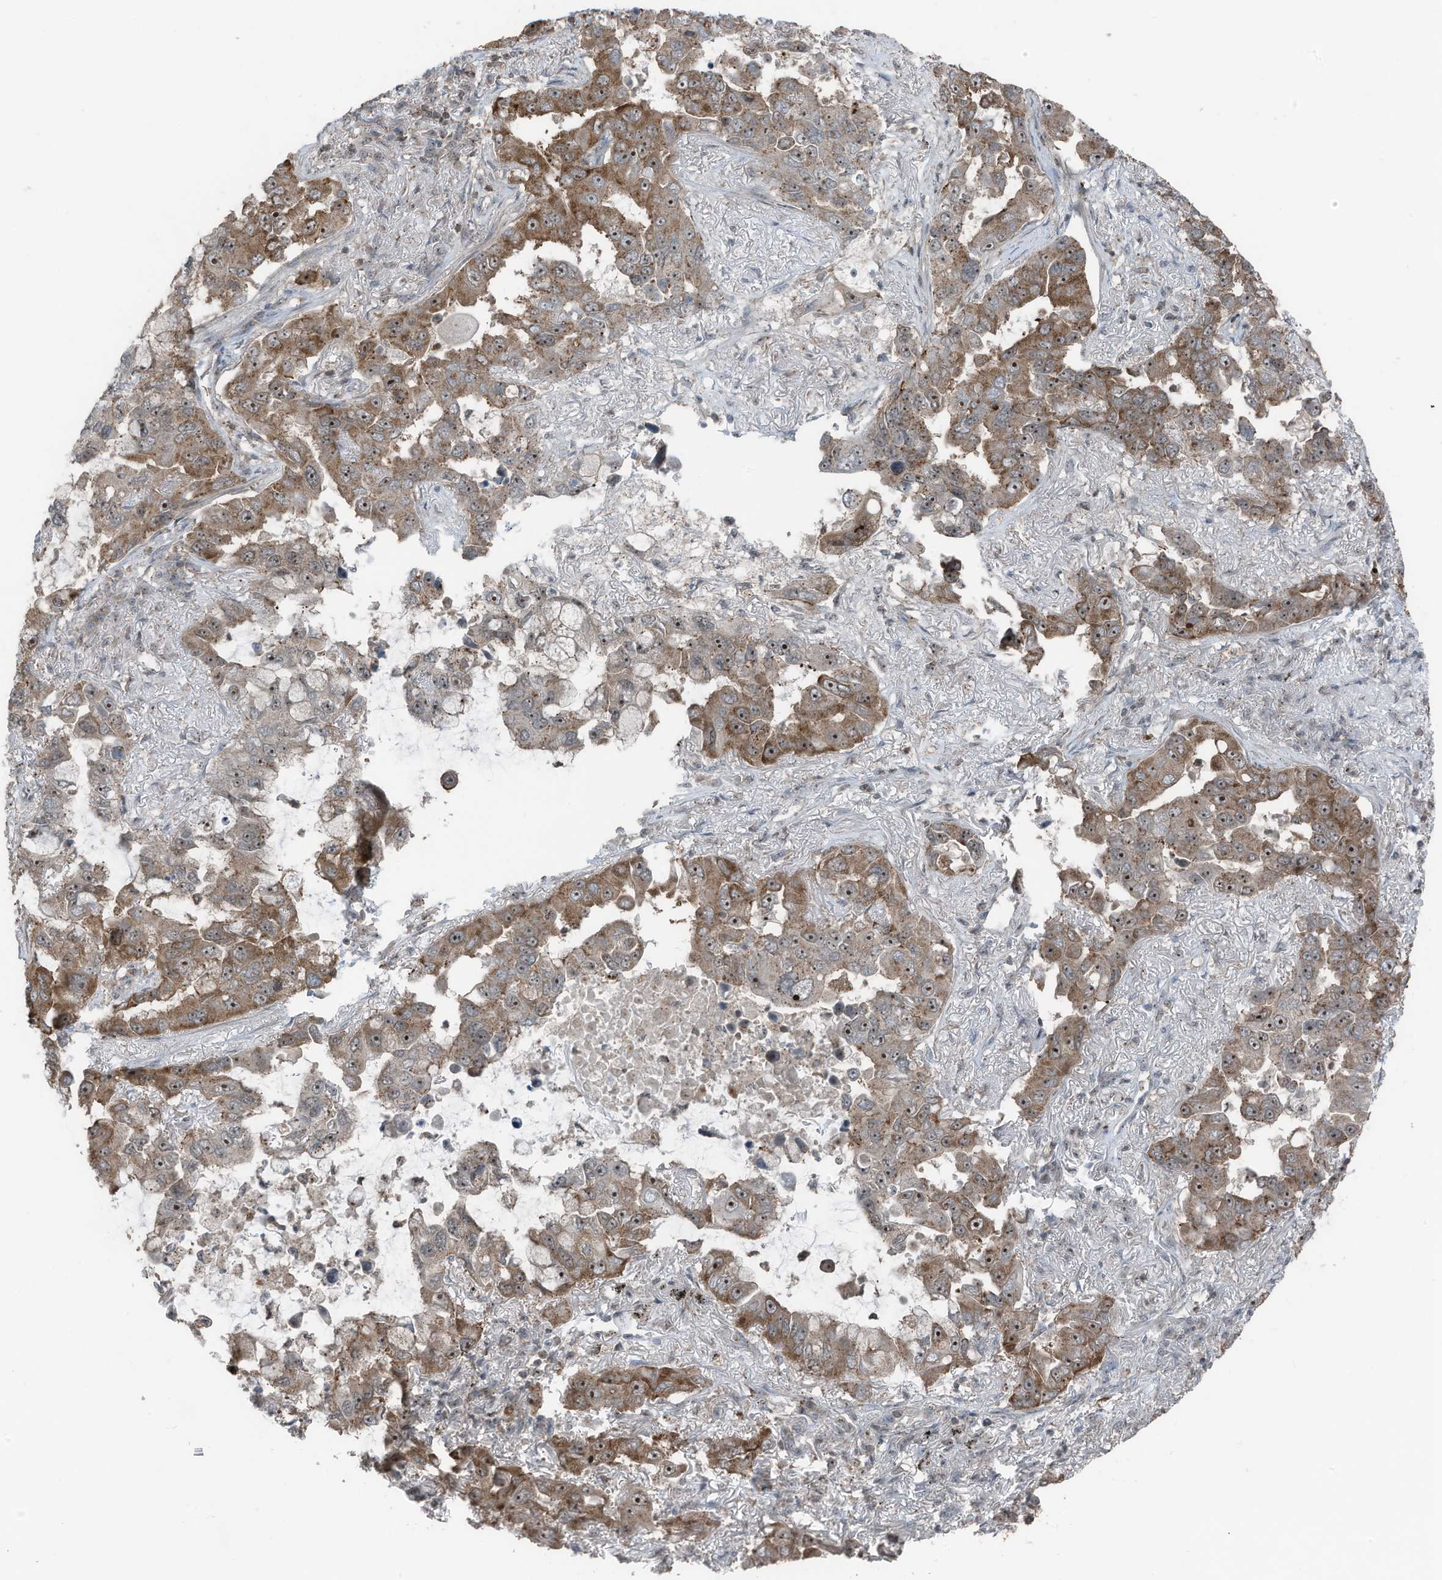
{"staining": {"intensity": "moderate", "quantity": ">75%", "location": "cytoplasmic/membranous,nuclear"}, "tissue": "lung cancer", "cell_type": "Tumor cells", "image_type": "cancer", "snomed": [{"axis": "morphology", "description": "Adenocarcinoma, NOS"}, {"axis": "topography", "description": "Lung"}], "caption": "Lung adenocarcinoma stained with a protein marker reveals moderate staining in tumor cells.", "gene": "UTP3", "patient": {"sex": "male", "age": 64}}